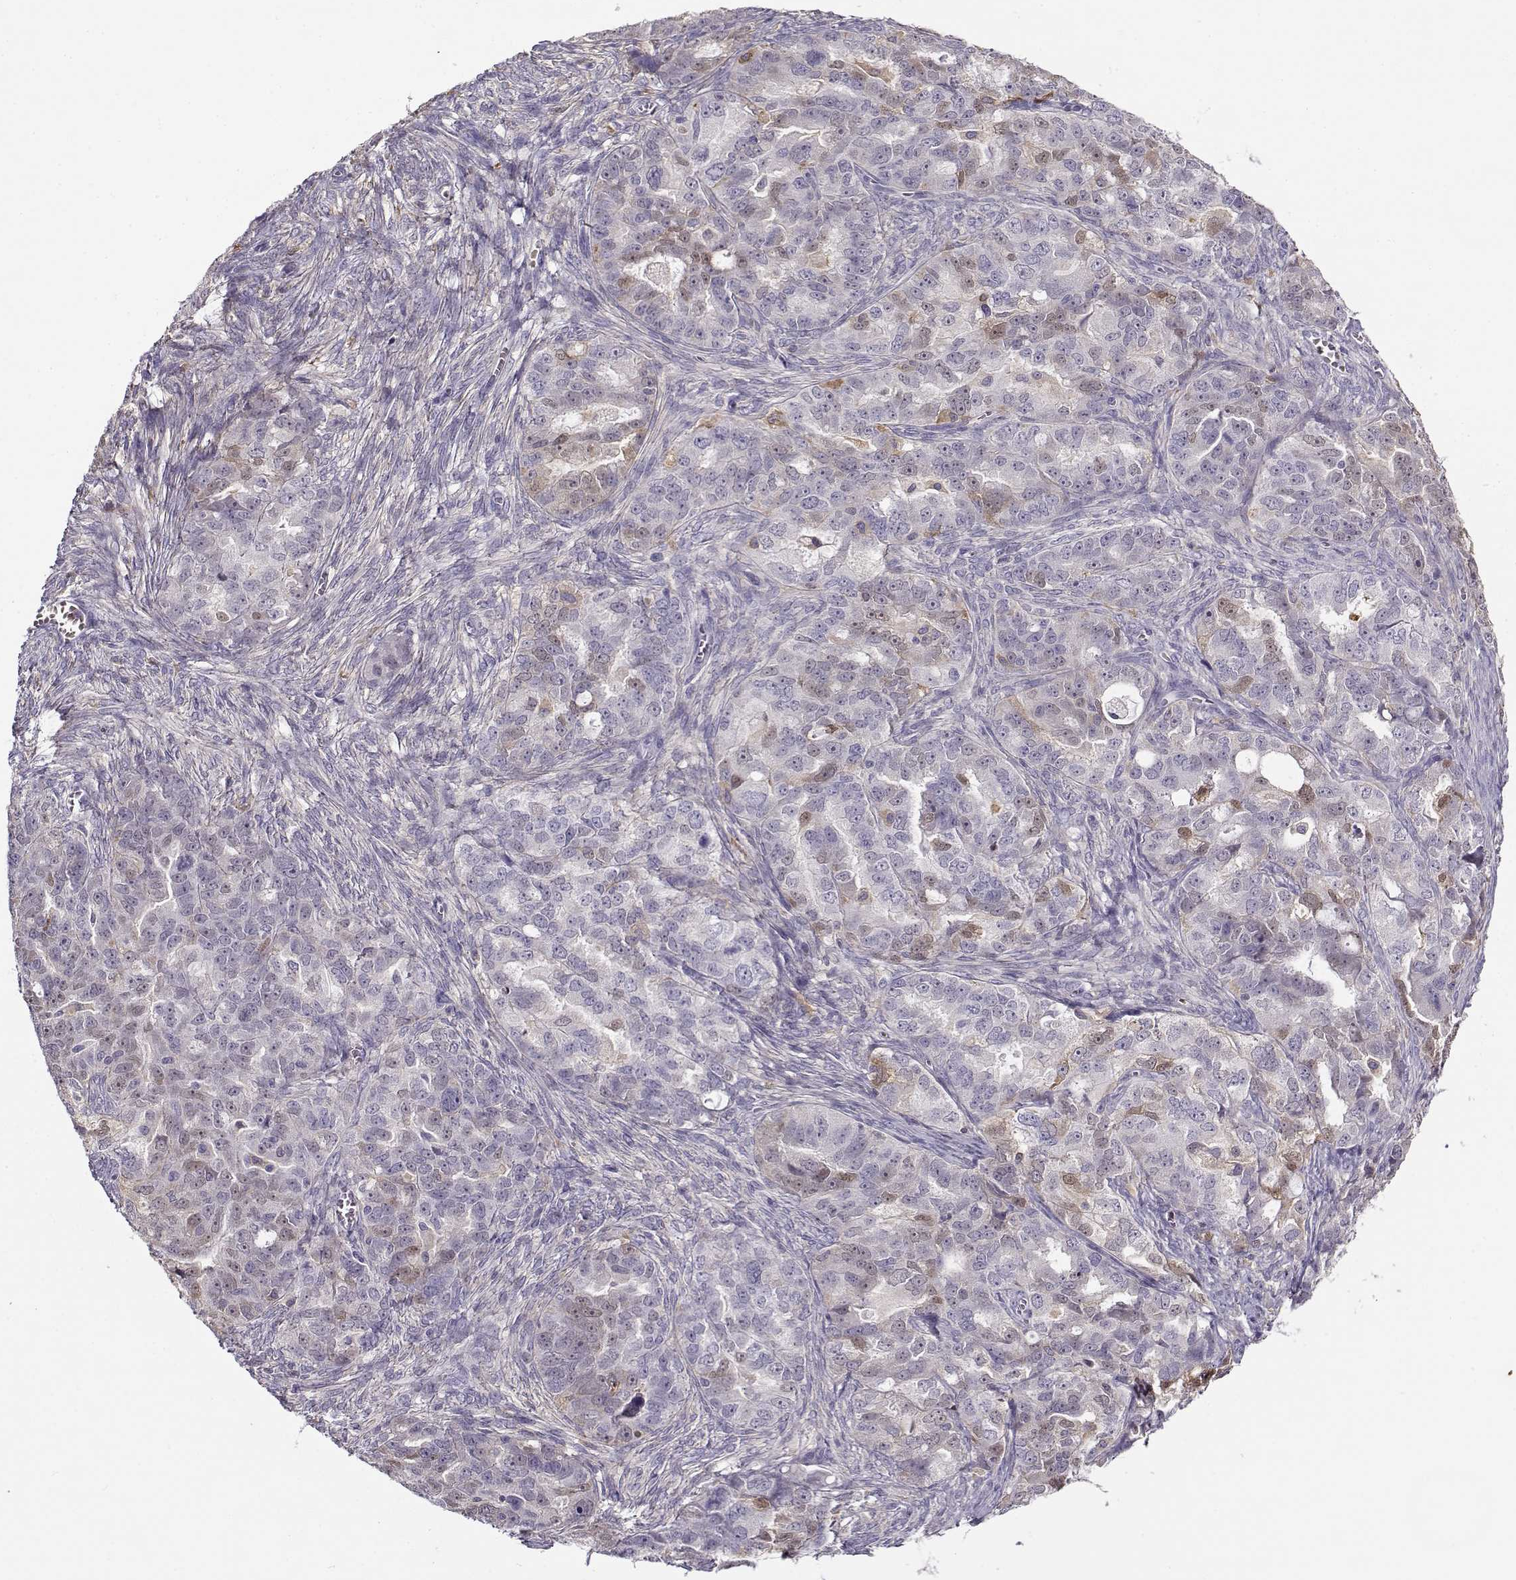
{"staining": {"intensity": "weak", "quantity": "<25%", "location": "cytoplasmic/membranous"}, "tissue": "ovarian cancer", "cell_type": "Tumor cells", "image_type": "cancer", "snomed": [{"axis": "morphology", "description": "Cystadenocarcinoma, serous, NOS"}, {"axis": "topography", "description": "Ovary"}], "caption": "A high-resolution micrograph shows immunohistochemistry staining of serous cystadenocarcinoma (ovarian), which exhibits no significant expression in tumor cells.", "gene": "UCP3", "patient": {"sex": "female", "age": 51}}